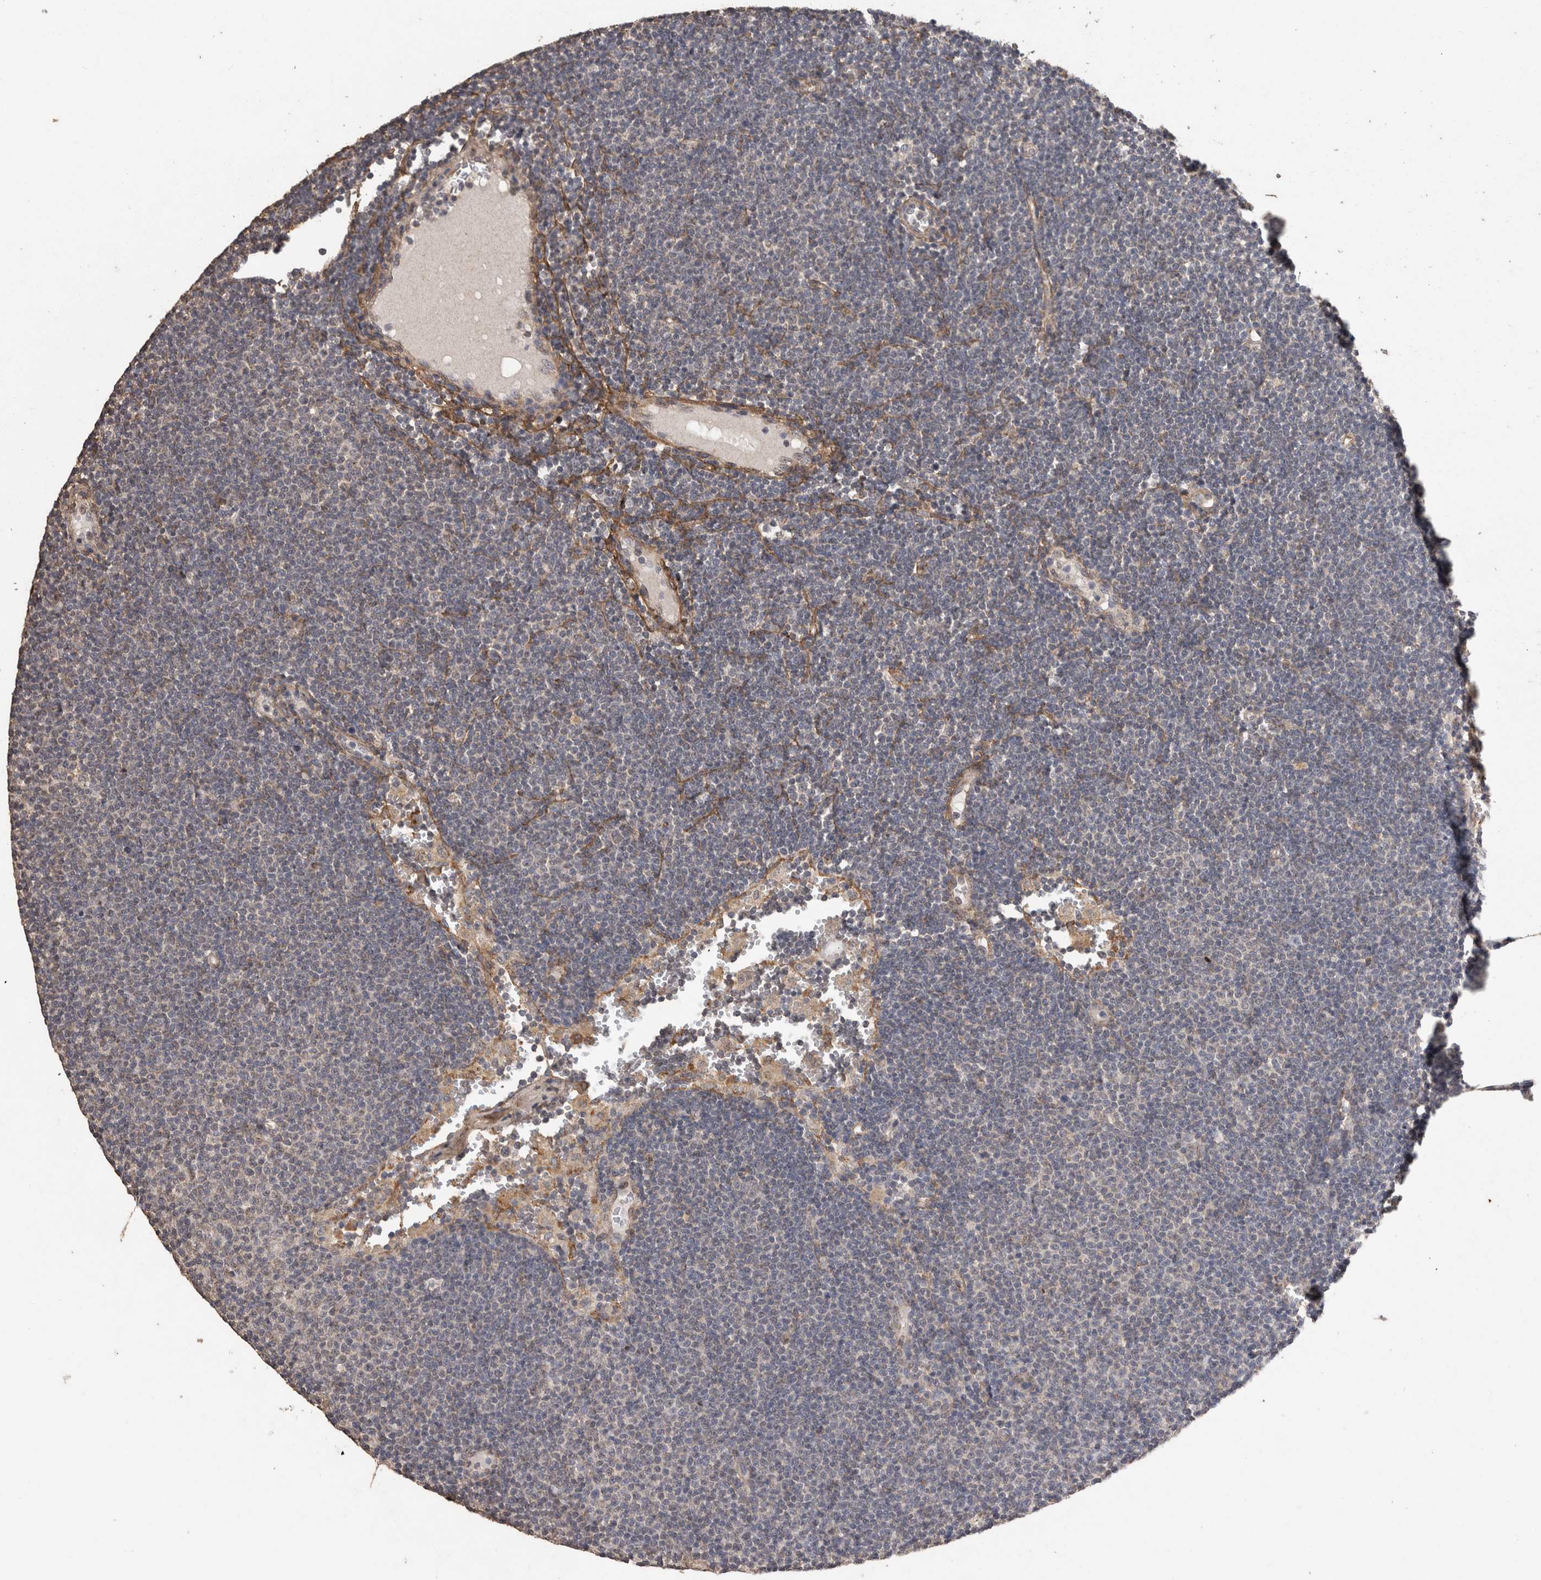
{"staining": {"intensity": "negative", "quantity": "none", "location": "none"}, "tissue": "lymphoma", "cell_type": "Tumor cells", "image_type": "cancer", "snomed": [{"axis": "morphology", "description": "Malignant lymphoma, non-Hodgkin's type, Low grade"}, {"axis": "topography", "description": "Lymph node"}], "caption": "Protein analysis of malignant lymphoma, non-Hodgkin's type (low-grade) exhibits no significant staining in tumor cells. (DAB immunohistochemistry (IHC) with hematoxylin counter stain).", "gene": "C1QTNF5", "patient": {"sex": "female", "age": 53}}